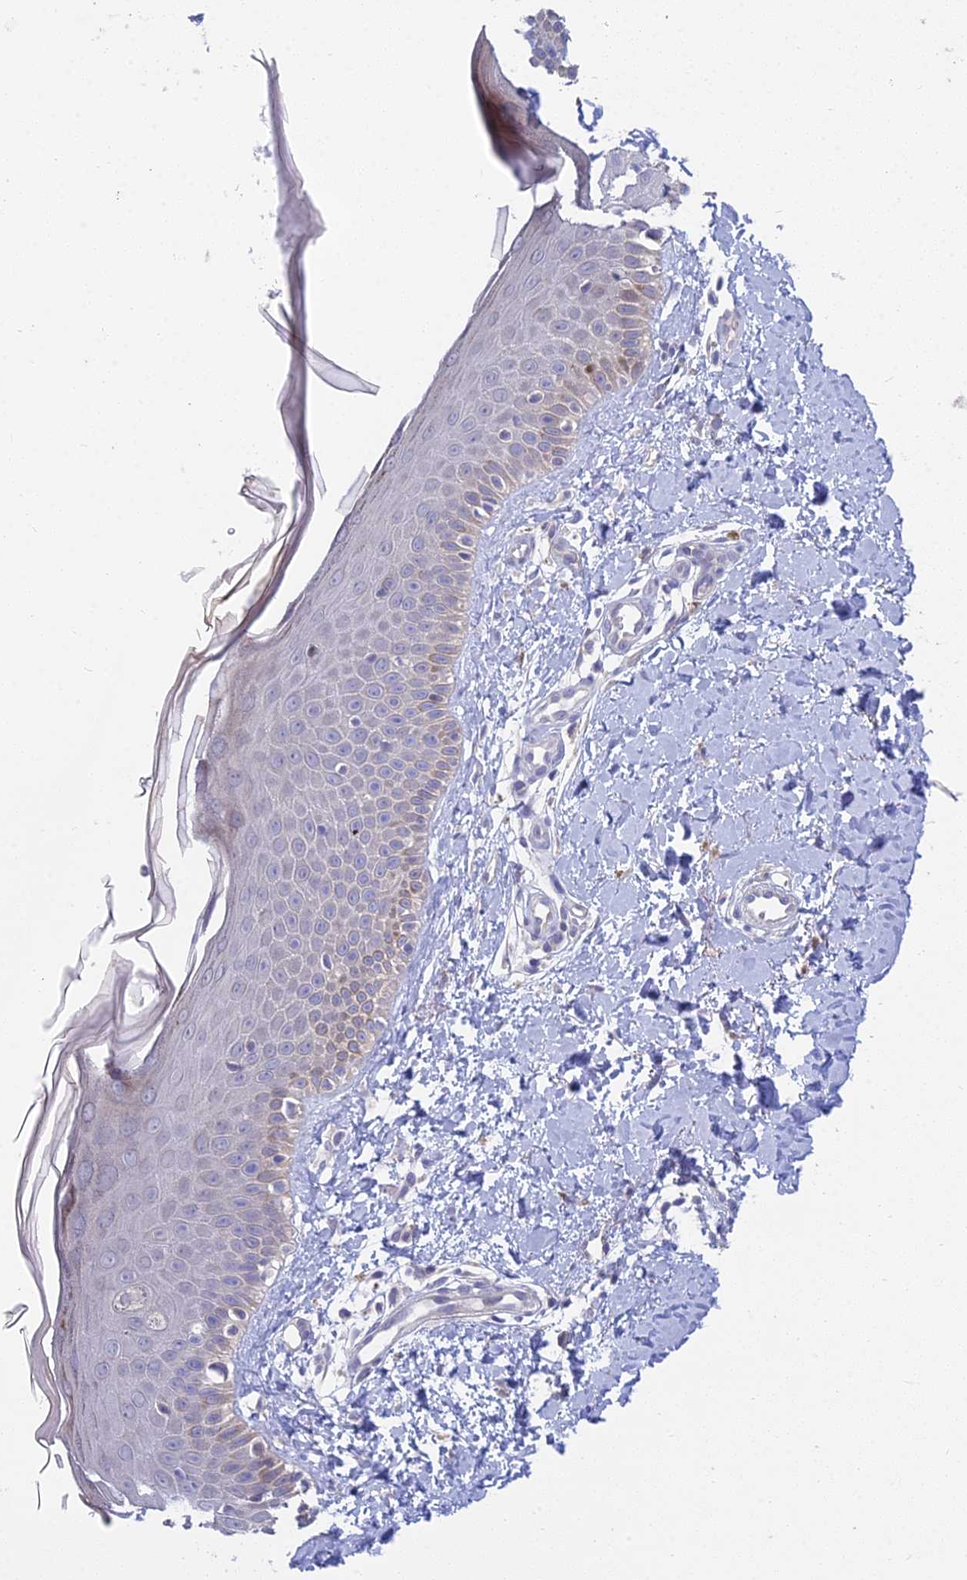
{"staining": {"intensity": "negative", "quantity": "none", "location": "none"}, "tissue": "skin", "cell_type": "Fibroblasts", "image_type": "normal", "snomed": [{"axis": "morphology", "description": "Normal tissue, NOS"}, {"axis": "topography", "description": "Skin"}], "caption": "Protein analysis of unremarkable skin exhibits no significant positivity in fibroblasts.", "gene": "METTL26", "patient": {"sex": "male", "age": 52}}